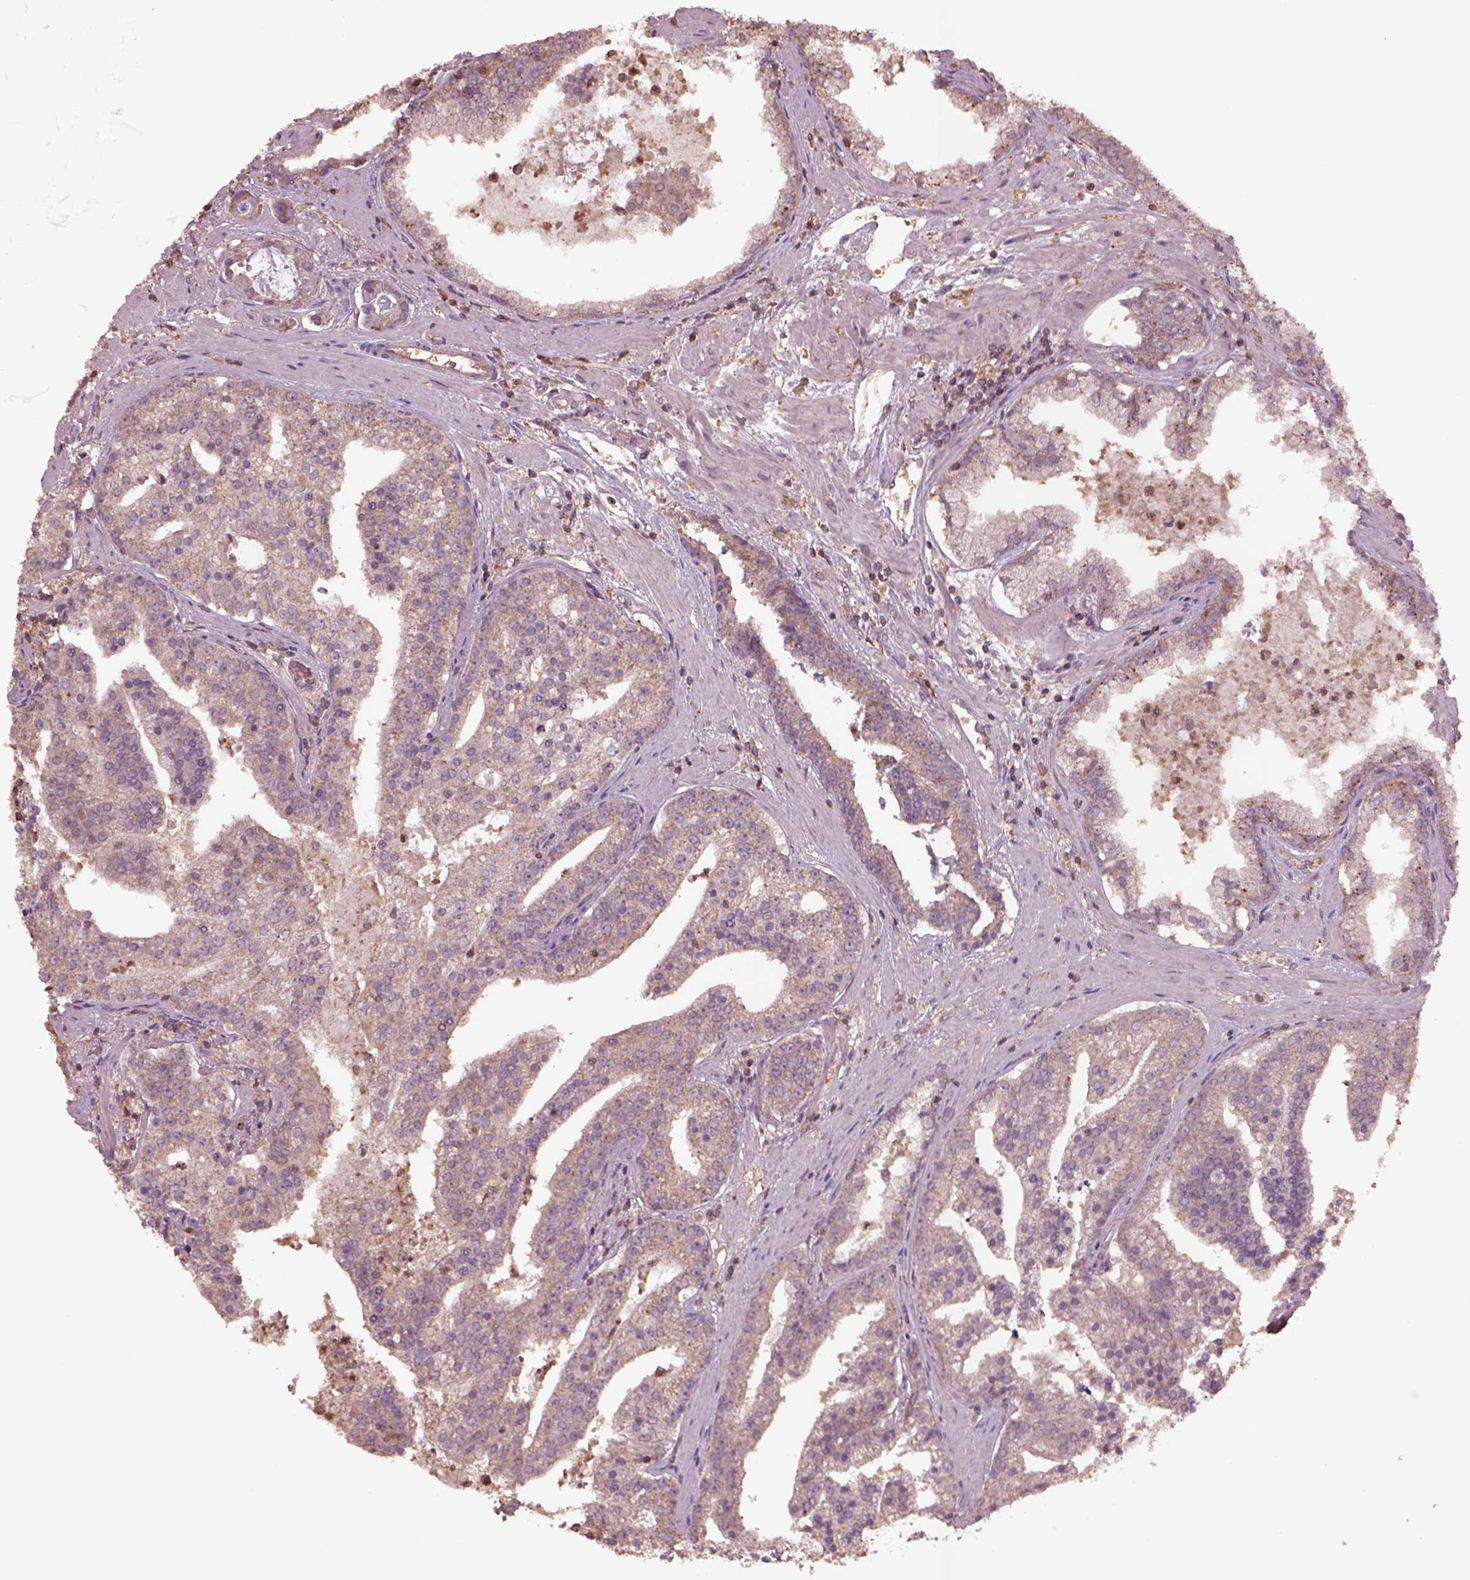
{"staining": {"intensity": "weak", "quantity": "25%-75%", "location": "cytoplasmic/membranous"}, "tissue": "prostate cancer", "cell_type": "Tumor cells", "image_type": "cancer", "snomed": [{"axis": "morphology", "description": "Adenocarcinoma, NOS"}, {"axis": "topography", "description": "Prostate and seminal vesicle, NOS"}, {"axis": "topography", "description": "Prostate"}], "caption": "Human prostate cancer (adenocarcinoma) stained for a protein (brown) displays weak cytoplasmic/membranous positive positivity in about 25%-75% of tumor cells.", "gene": "TRADD", "patient": {"sex": "male", "age": 44}}